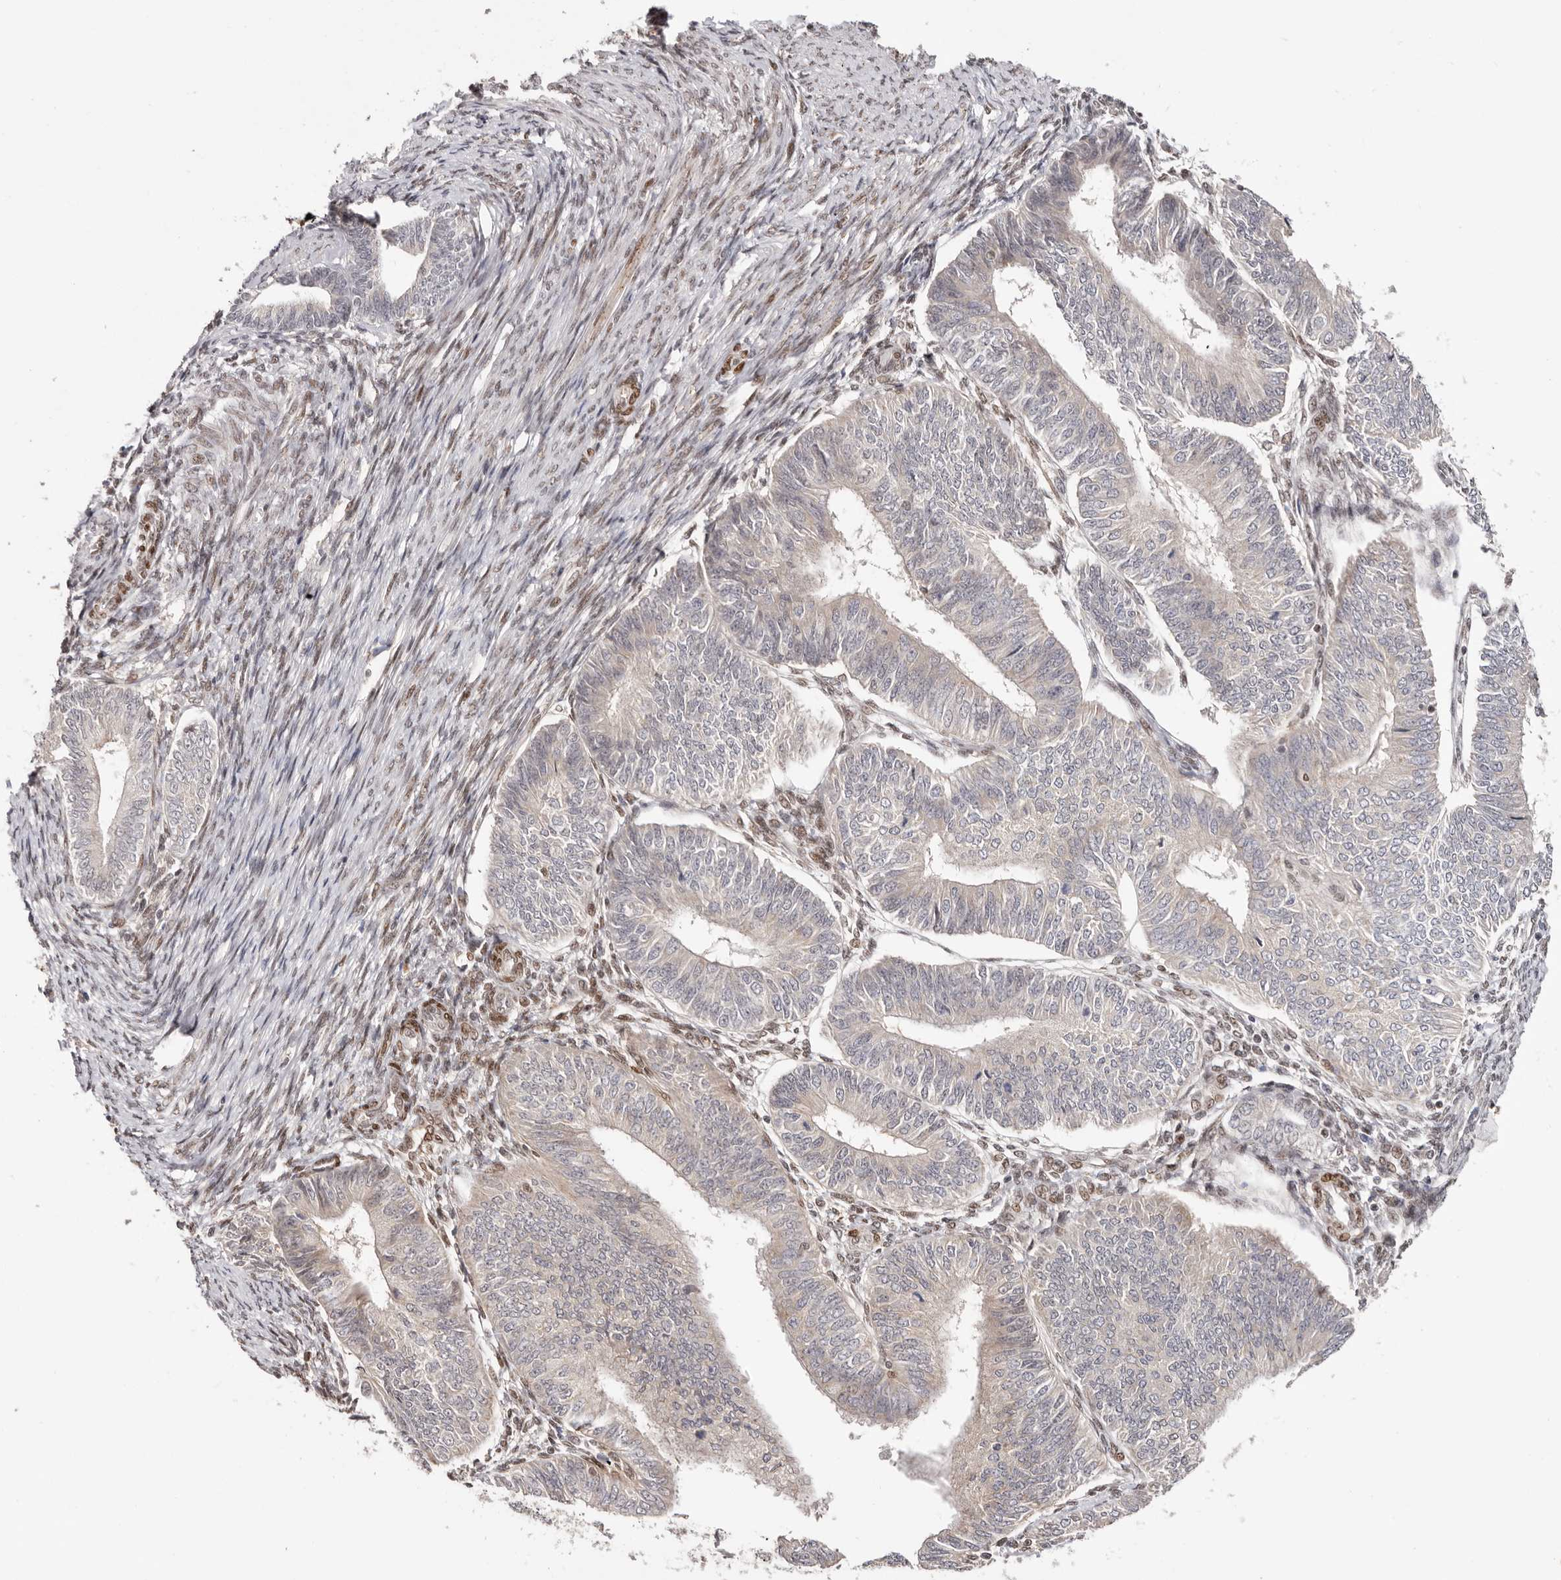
{"staining": {"intensity": "negative", "quantity": "none", "location": "none"}, "tissue": "endometrial cancer", "cell_type": "Tumor cells", "image_type": "cancer", "snomed": [{"axis": "morphology", "description": "Adenocarcinoma, NOS"}, {"axis": "topography", "description": "Endometrium"}], "caption": "Tumor cells show no significant positivity in endometrial cancer.", "gene": "SMAD7", "patient": {"sex": "female", "age": 58}}